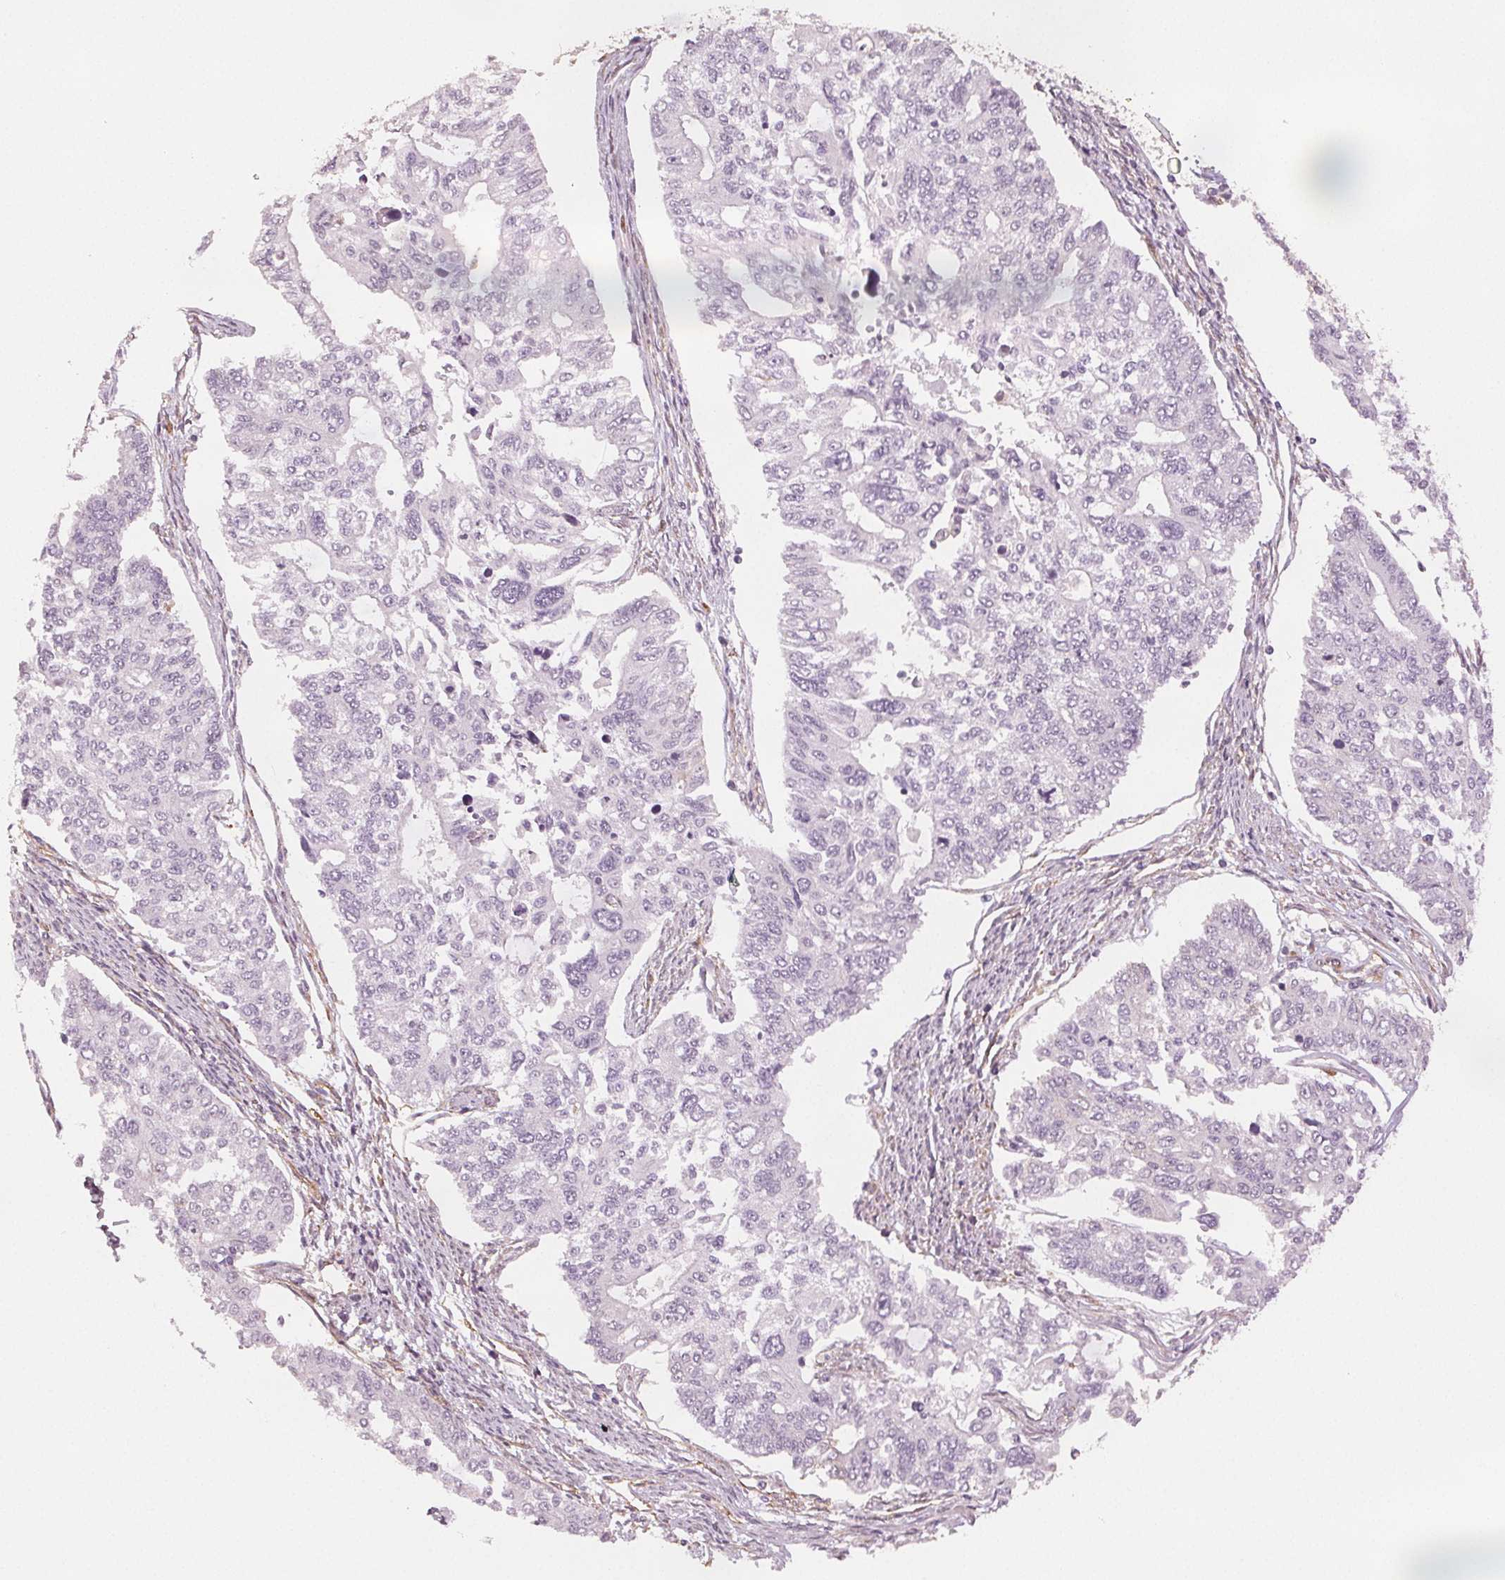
{"staining": {"intensity": "negative", "quantity": "none", "location": "none"}, "tissue": "endometrial cancer", "cell_type": "Tumor cells", "image_type": "cancer", "snomed": [{"axis": "morphology", "description": "Adenocarcinoma, NOS"}, {"axis": "topography", "description": "Uterus"}], "caption": "An IHC image of adenocarcinoma (endometrial) is shown. There is no staining in tumor cells of adenocarcinoma (endometrial).", "gene": "DIAPH2", "patient": {"sex": "female", "age": 59}}